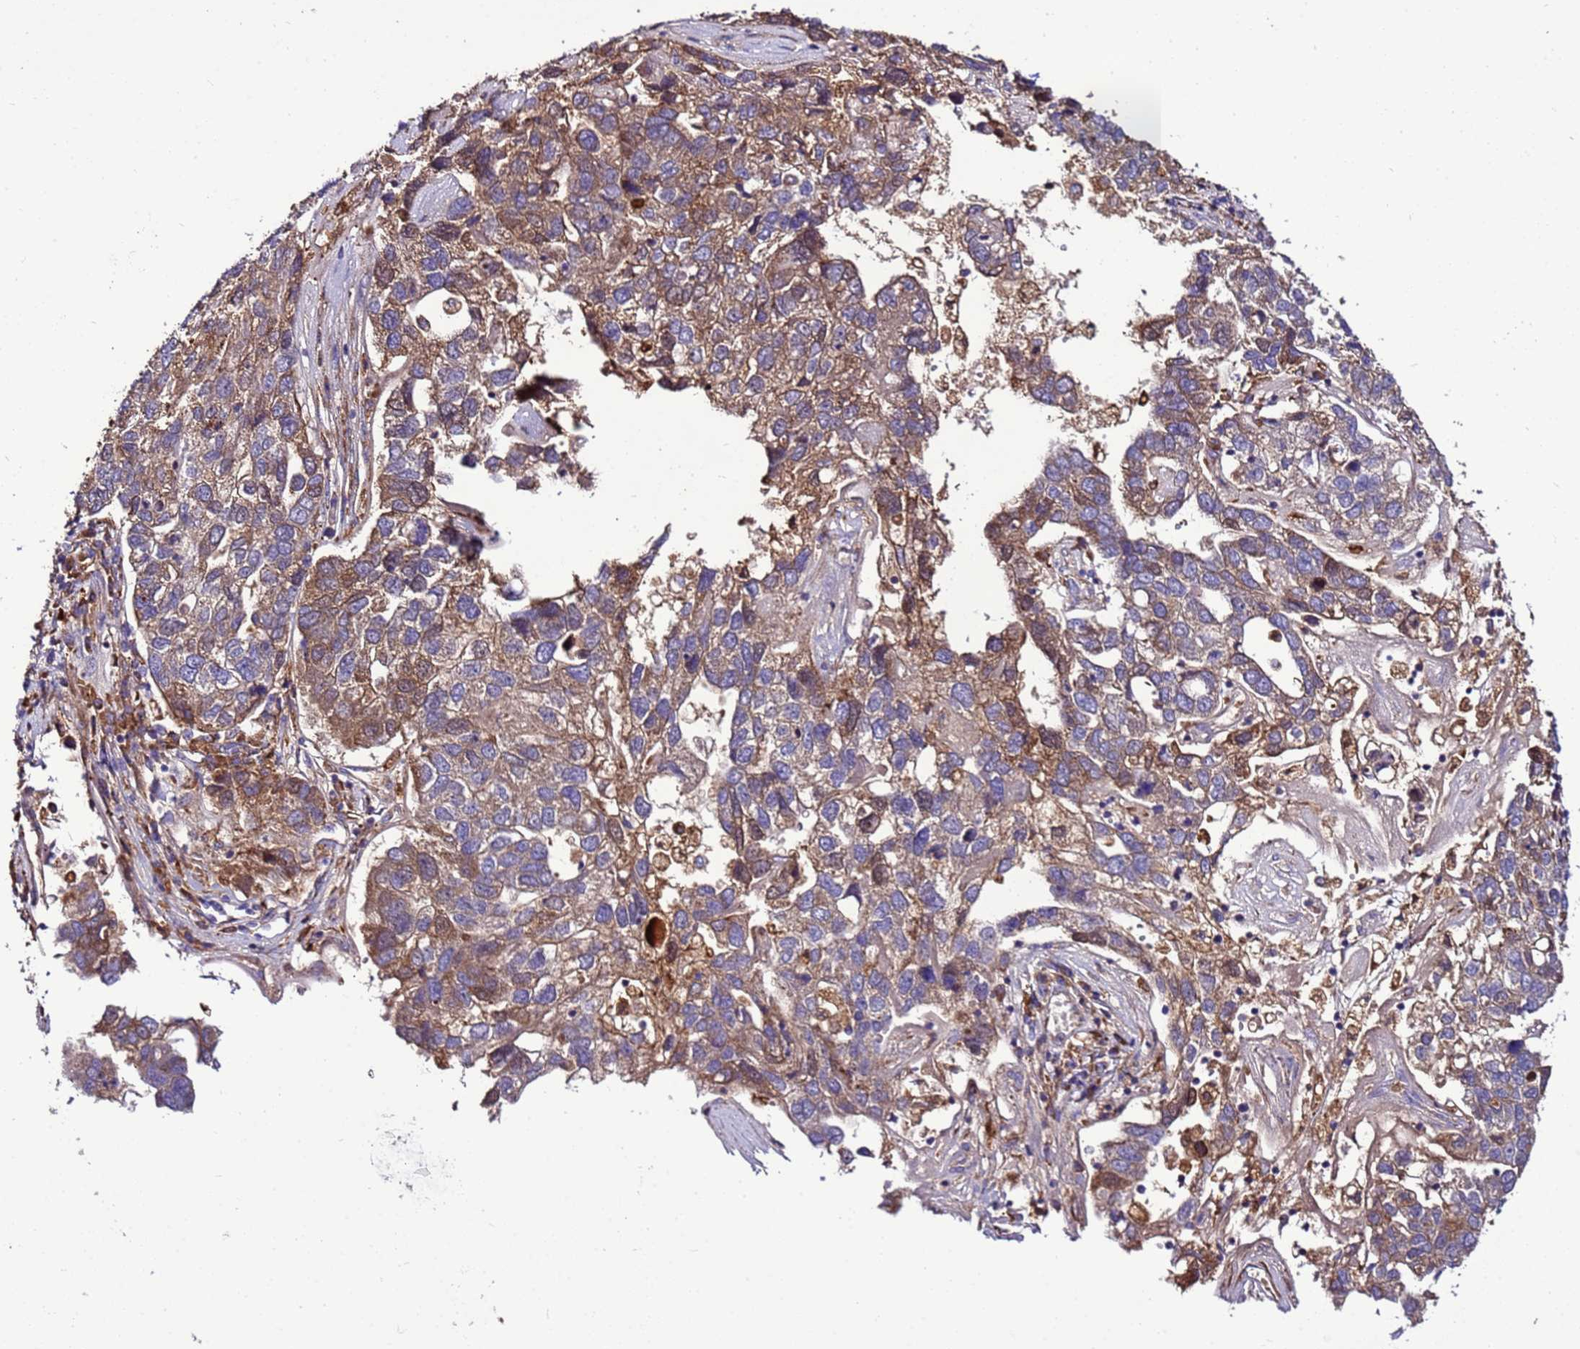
{"staining": {"intensity": "moderate", "quantity": ">75%", "location": "cytoplasmic/membranous"}, "tissue": "pancreatic cancer", "cell_type": "Tumor cells", "image_type": "cancer", "snomed": [{"axis": "morphology", "description": "Adenocarcinoma, NOS"}, {"axis": "topography", "description": "Pancreas"}], "caption": "Immunohistochemistry micrograph of pancreatic cancer stained for a protein (brown), which reveals medium levels of moderate cytoplasmic/membranous positivity in approximately >75% of tumor cells.", "gene": "ANTKMT", "patient": {"sex": "female", "age": 61}}